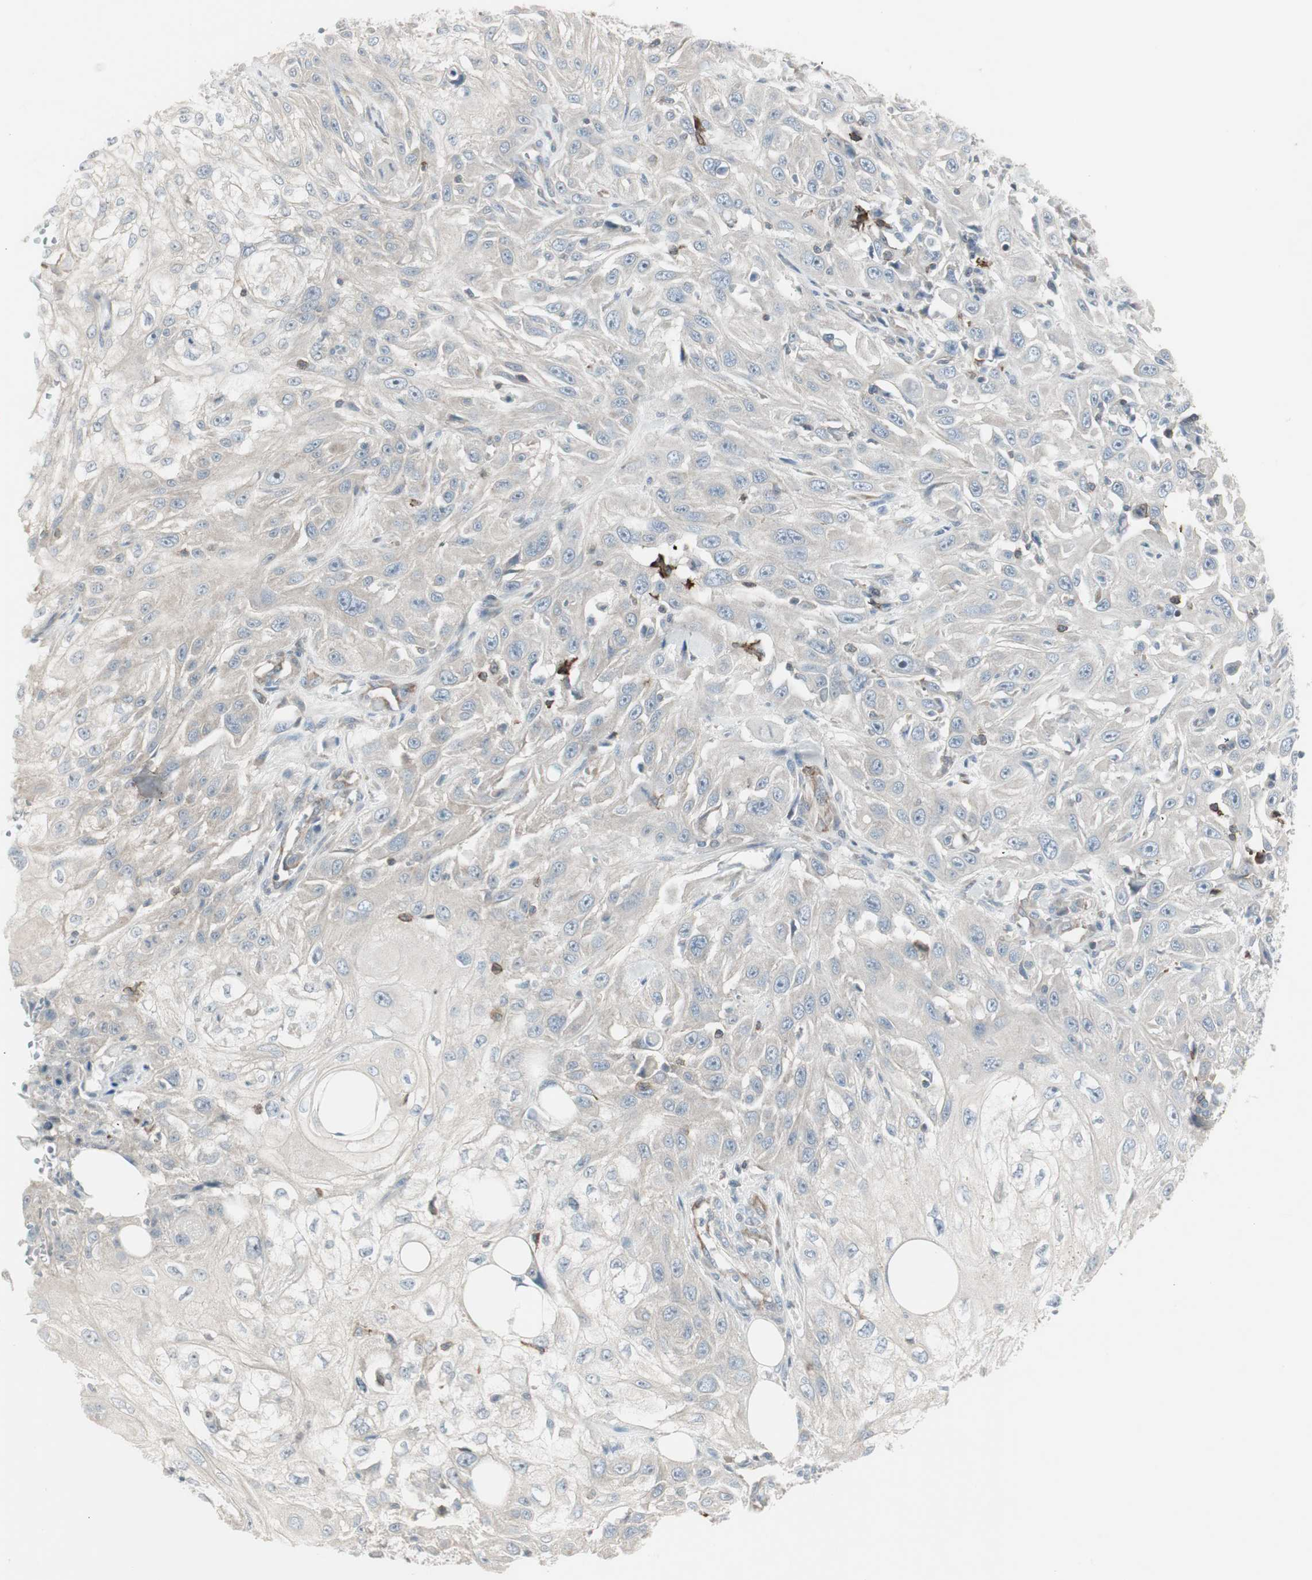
{"staining": {"intensity": "negative", "quantity": "none", "location": "none"}, "tissue": "skin cancer", "cell_type": "Tumor cells", "image_type": "cancer", "snomed": [{"axis": "morphology", "description": "Squamous cell carcinoma, NOS"}, {"axis": "topography", "description": "Skin"}], "caption": "Human skin cancer (squamous cell carcinoma) stained for a protein using IHC demonstrates no staining in tumor cells.", "gene": "MAP4K4", "patient": {"sex": "male", "age": 75}}